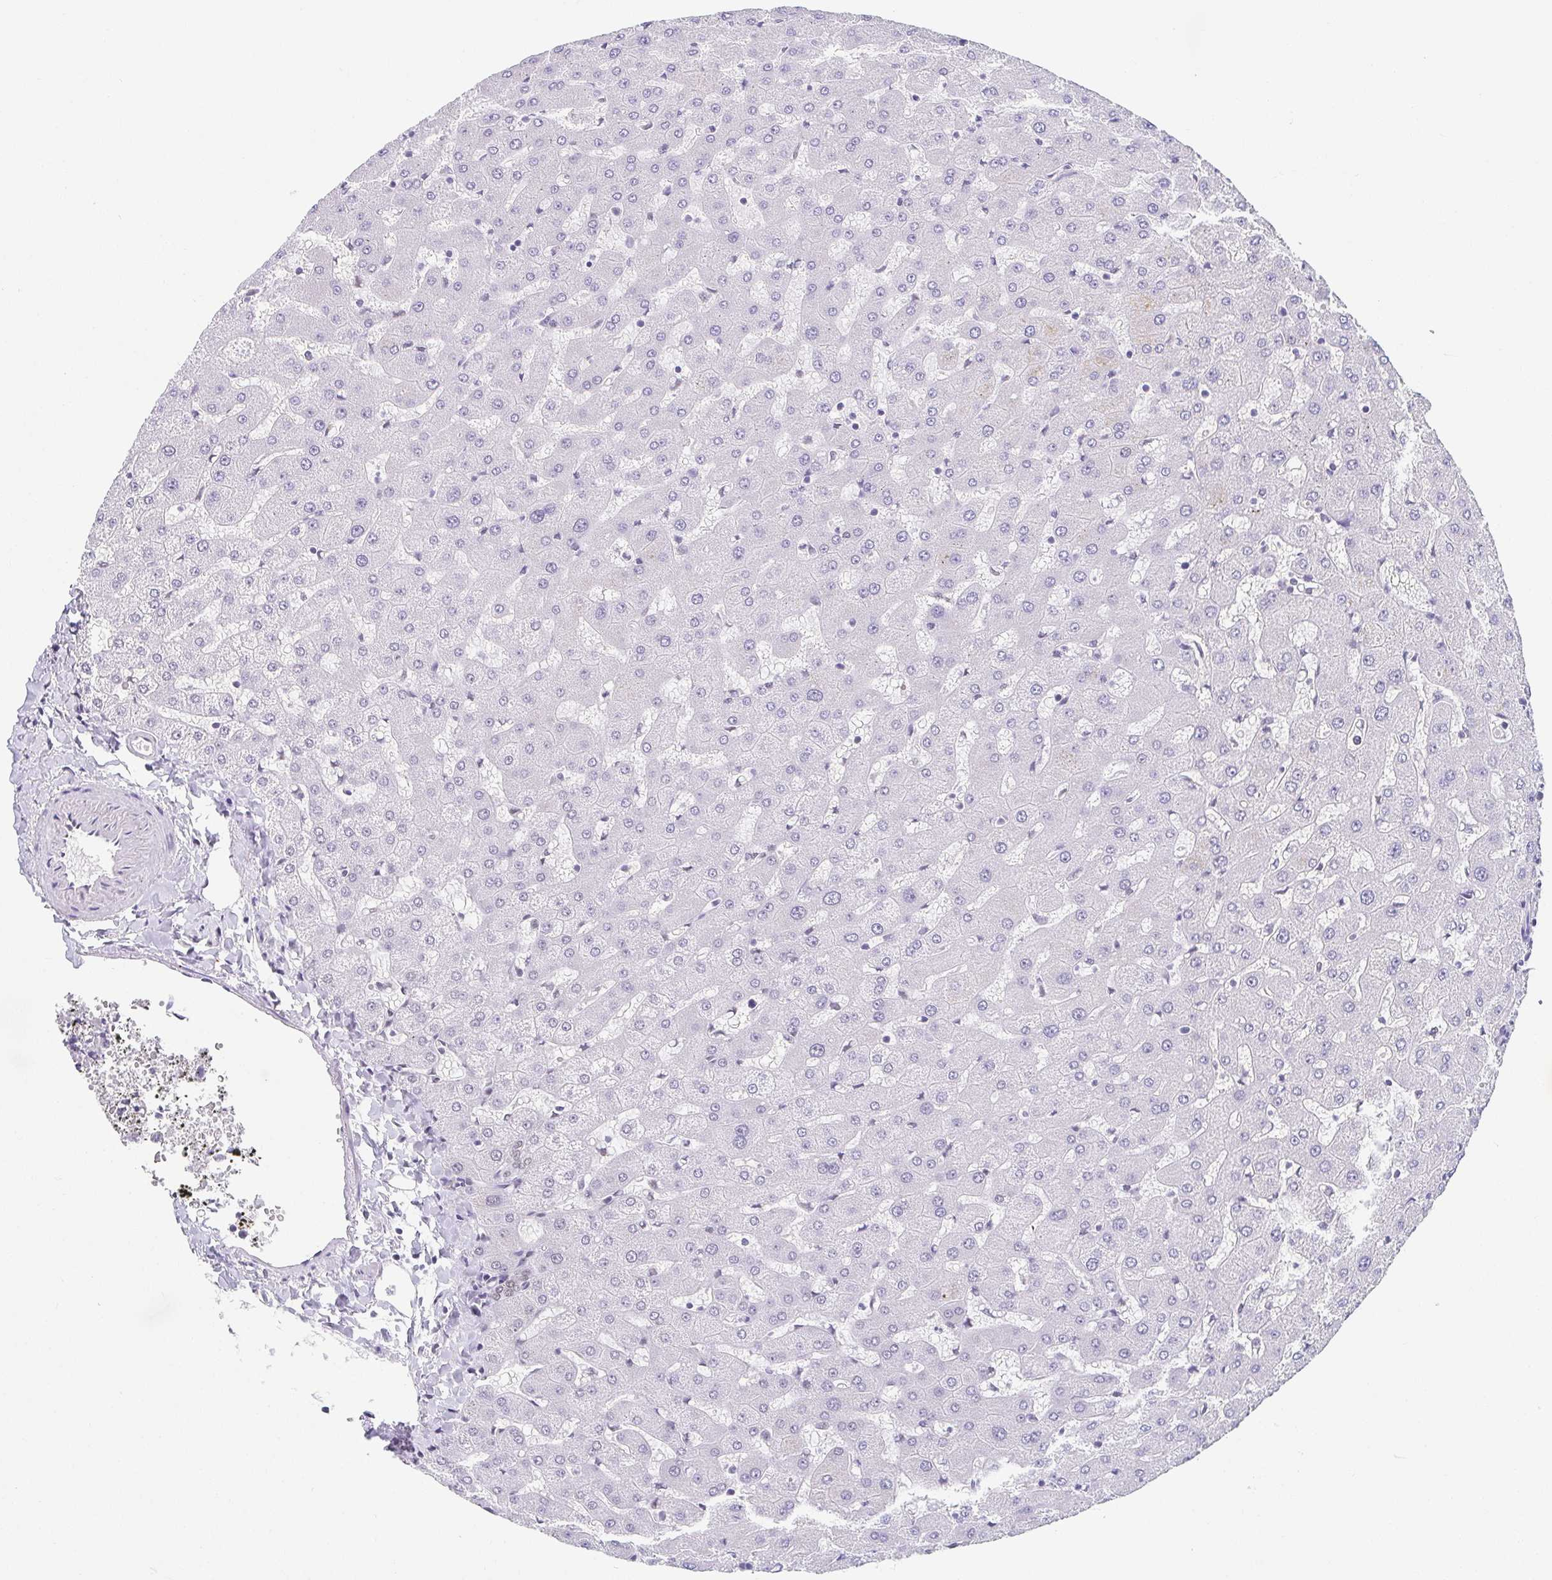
{"staining": {"intensity": "negative", "quantity": "none", "location": "none"}, "tissue": "liver", "cell_type": "Cholangiocytes", "image_type": "normal", "snomed": [{"axis": "morphology", "description": "Normal tissue, NOS"}, {"axis": "topography", "description": "Liver"}], "caption": "Immunohistochemical staining of benign human liver displays no significant expression in cholangiocytes. The staining is performed using DAB (3,3'-diaminobenzidine) brown chromogen with nuclei counter-stained in using hematoxylin.", "gene": "SLC7A10", "patient": {"sex": "female", "age": 63}}